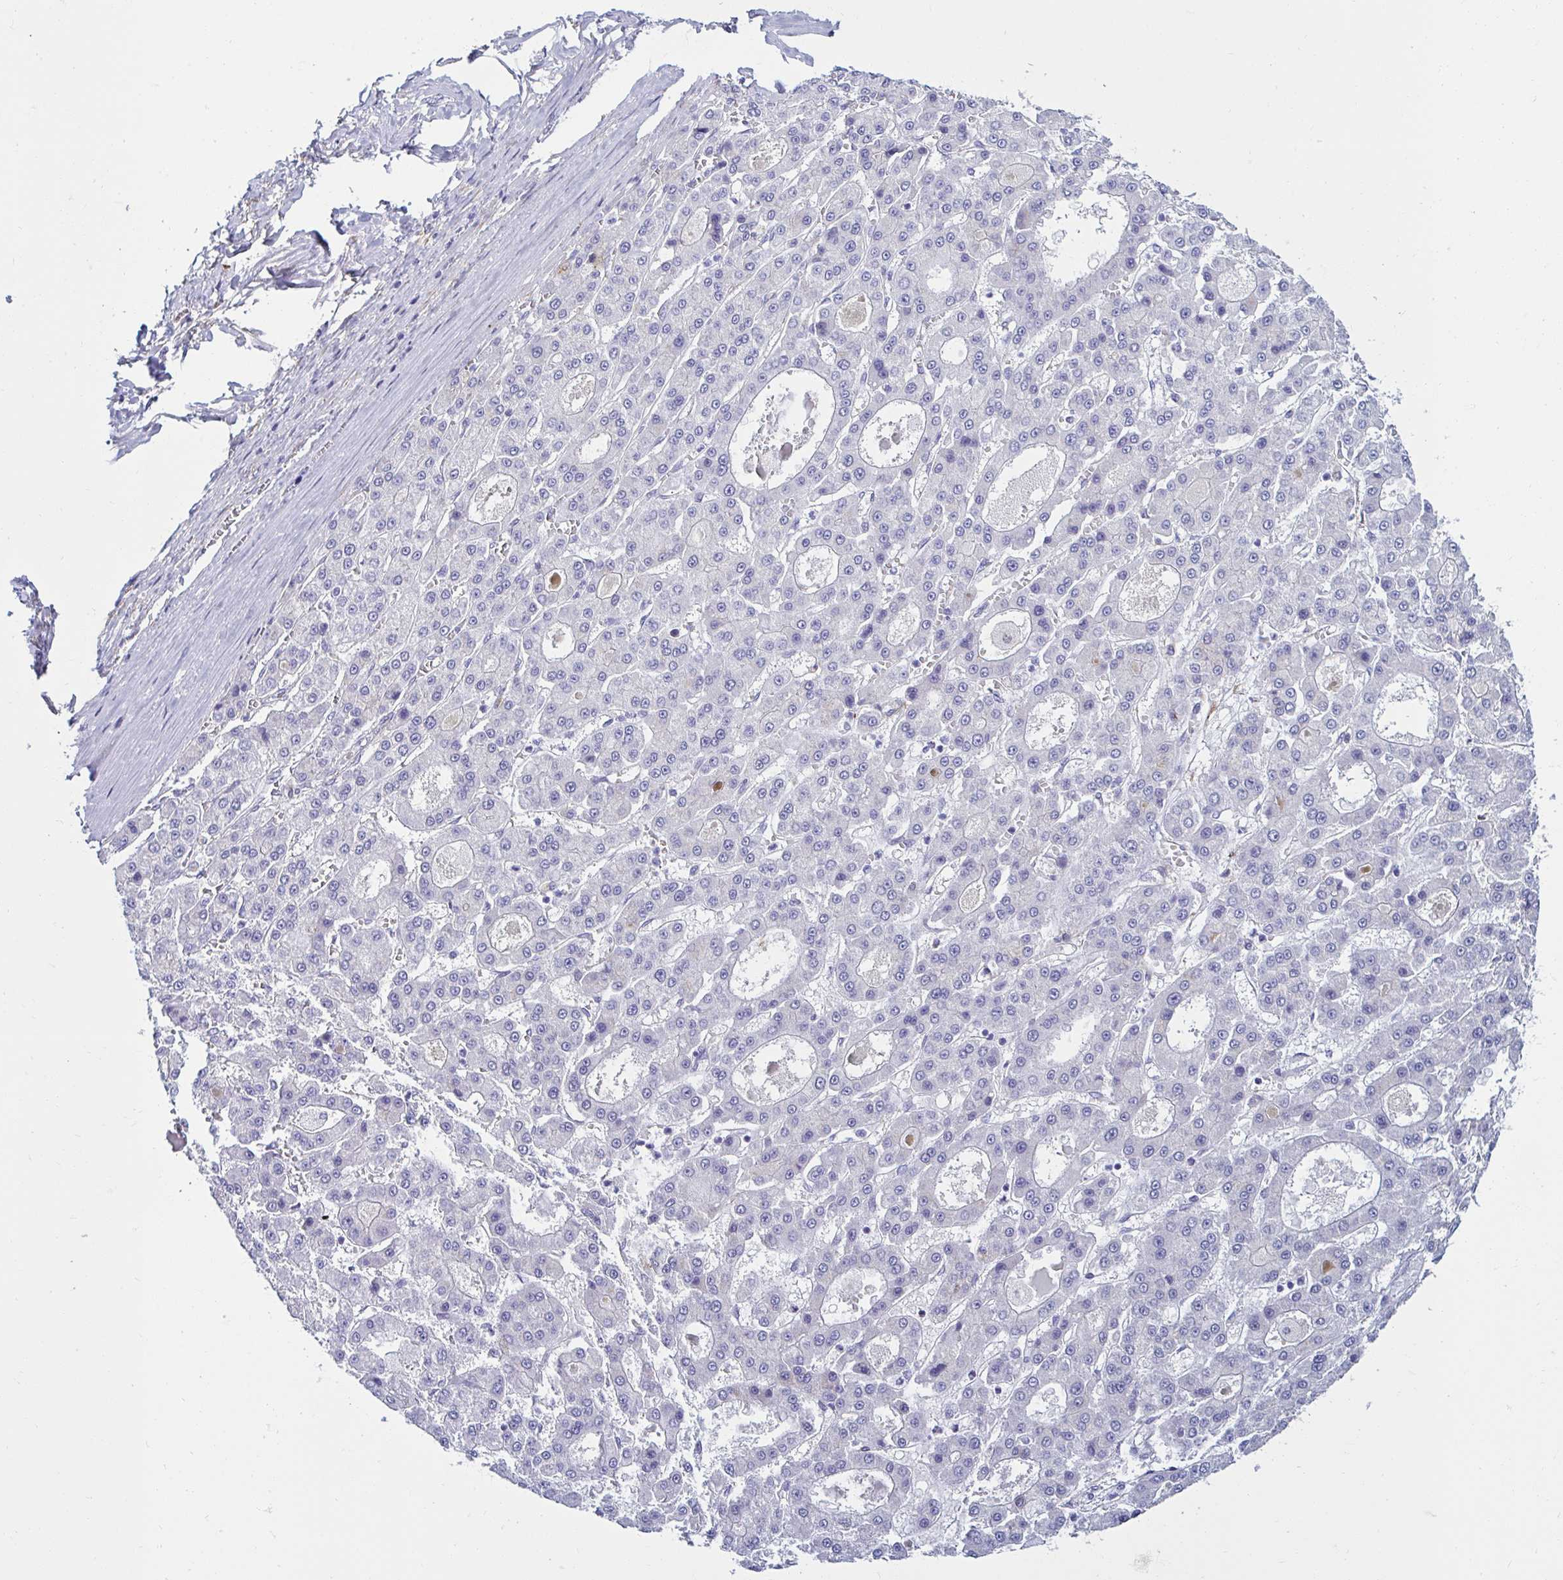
{"staining": {"intensity": "negative", "quantity": "none", "location": "none"}, "tissue": "liver cancer", "cell_type": "Tumor cells", "image_type": "cancer", "snomed": [{"axis": "morphology", "description": "Carcinoma, Hepatocellular, NOS"}, {"axis": "topography", "description": "Liver"}], "caption": "Micrograph shows no significant protein positivity in tumor cells of liver cancer (hepatocellular carcinoma). The staining is performed using DAB brown chromogen with nuclei counter-stained in using hematoxylin.", "gene": "ANKRD62", "patient": {"sex": "male", "age": 70}}